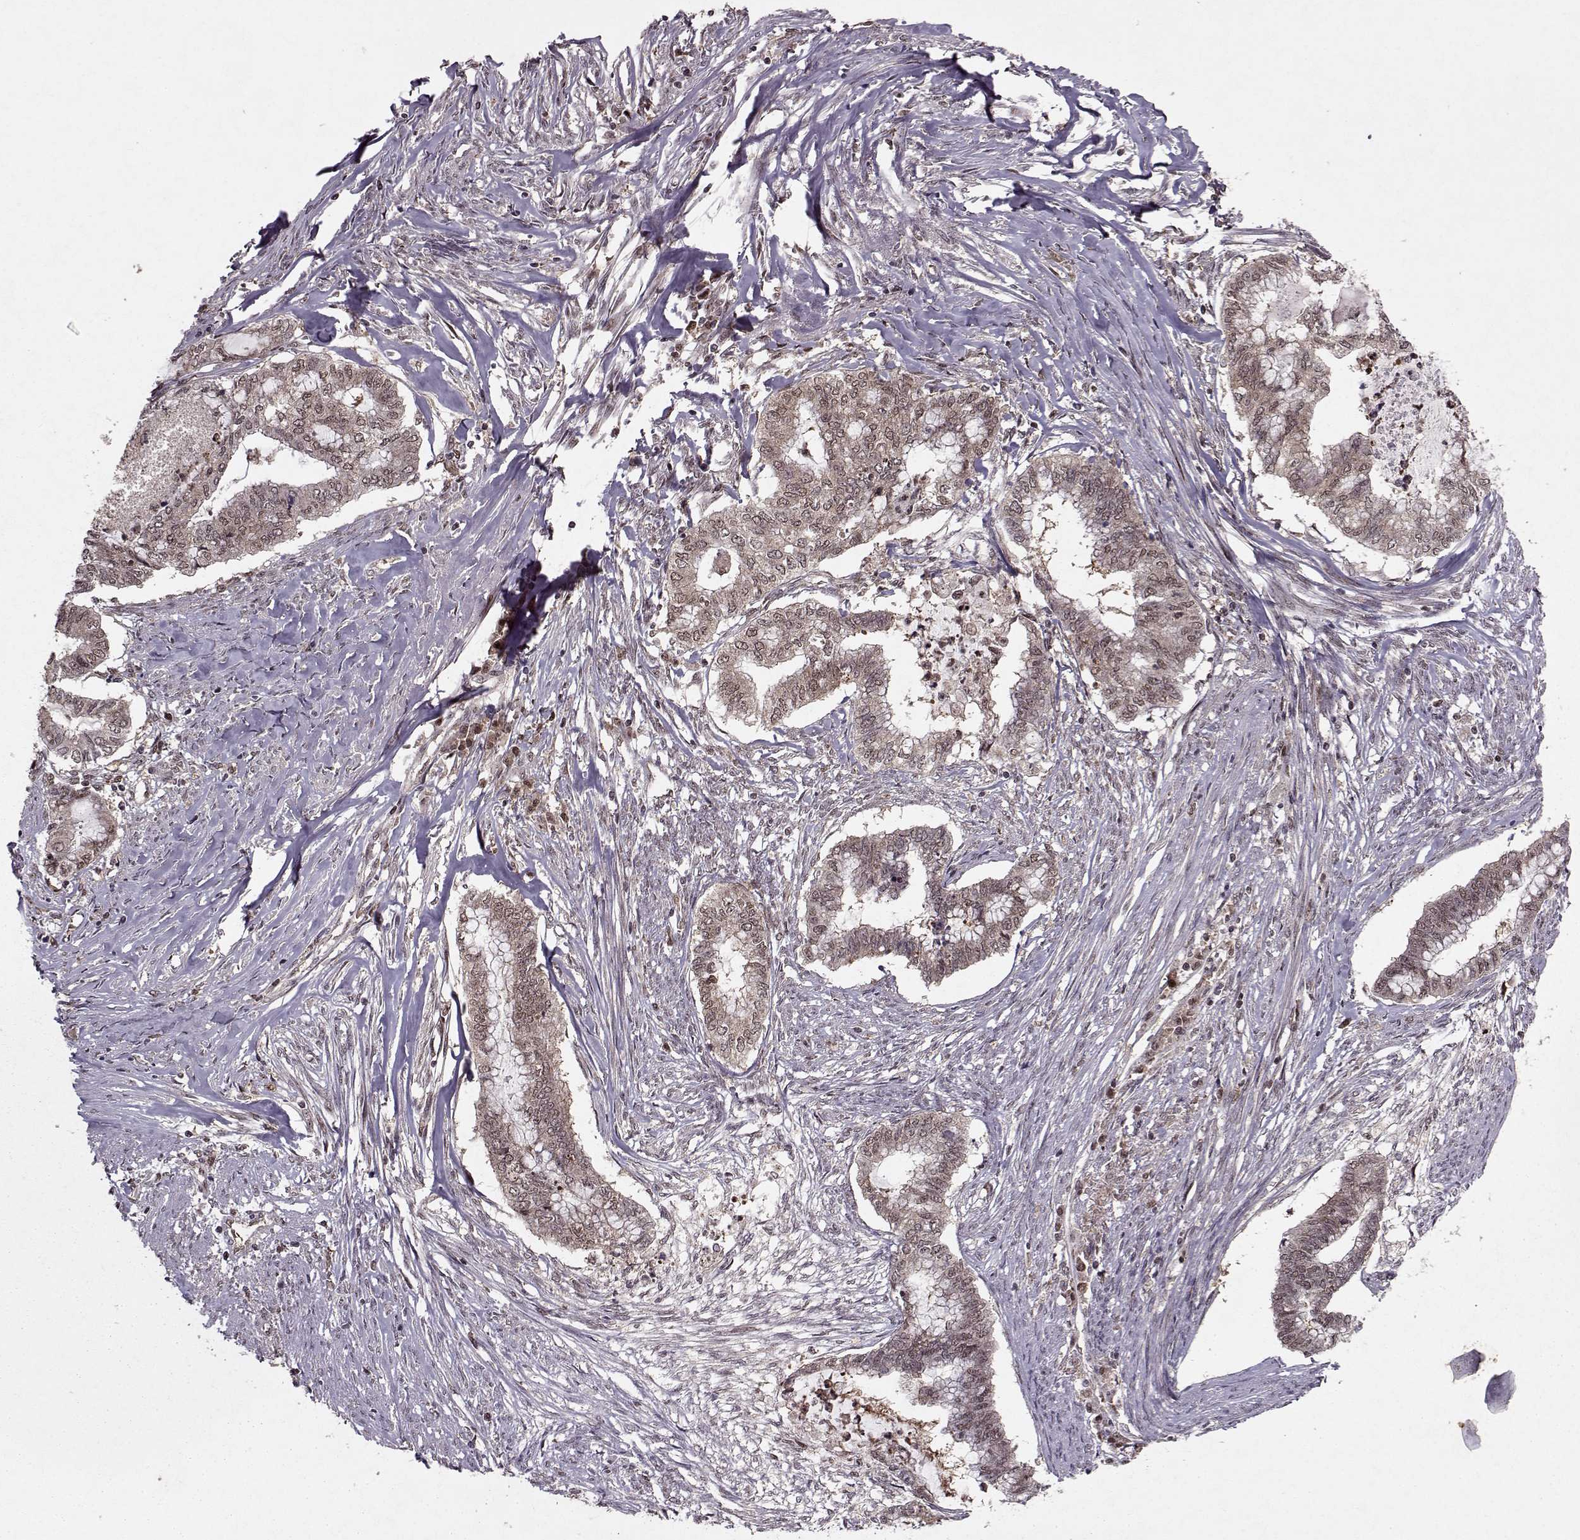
{"staining": {"intensity": "weak", "quantity": ">75%", "location": "cytoplasmic/membranous"}, "tissue": "endometrial cancer", "cell_type": "Tumor cells", "image_type": "cancer", "snomed": [{"axis": "morphology", "description": "Adenocarcinoma, NOS"}, {"axis": "topography", "description": "Endometrium"}], "caption": "Immunohistochemistry of endometrial cancer reveals low levels of weak cytoplasmic/membranous expression in approximately >75% of tumor cells.", "gene": "PSMA7", "patient": {"sex": "female", "age": 79}}